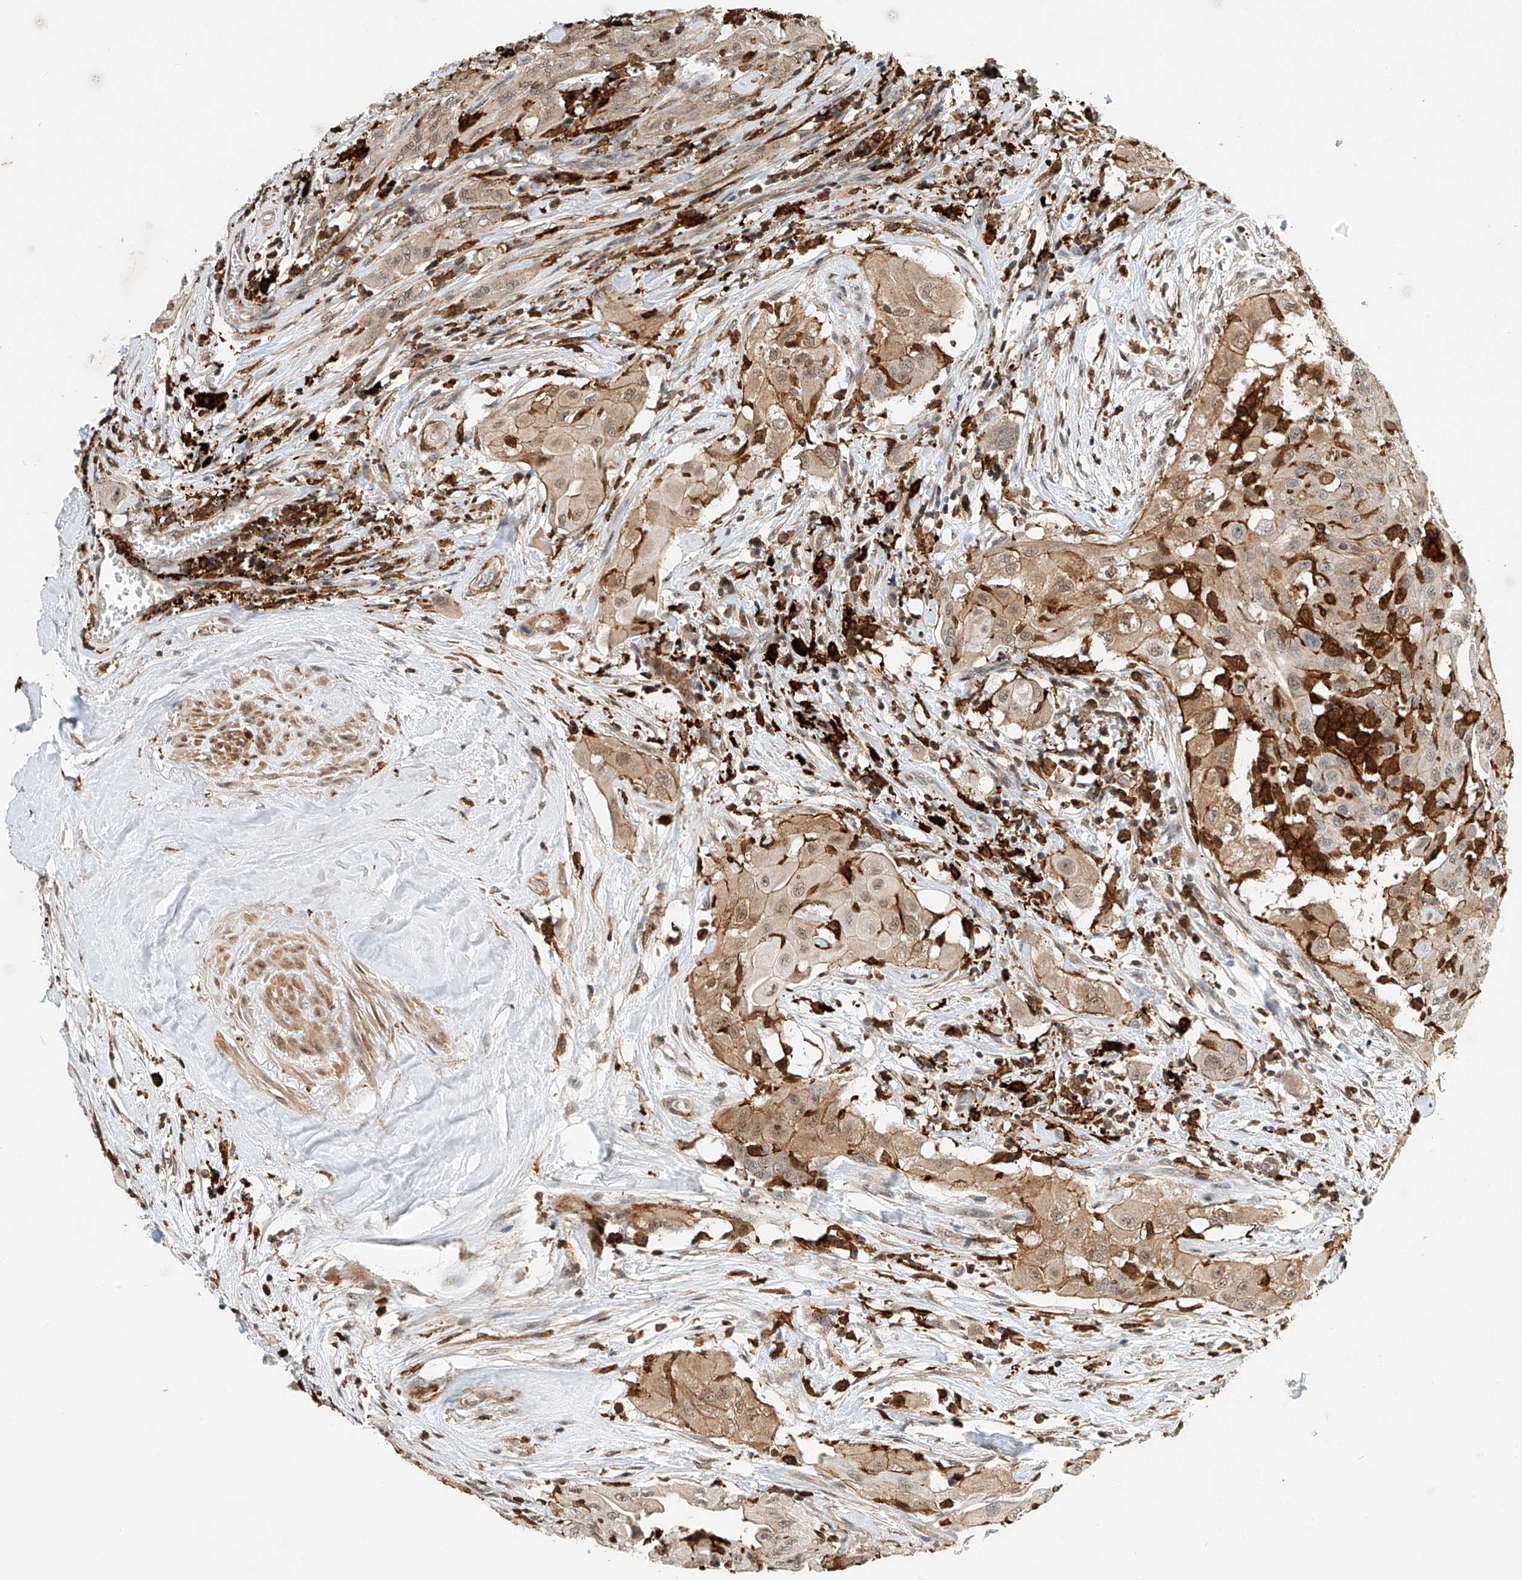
{"staining": {"intensity": "moderate", "quantity": ">75%", "location": "cytoplasmic/membranous,nuclear"}, "tissue": "thyroid cancer", "cell_type": "Tumor cells", "image_type": "cancer", "snomed": [{"axis": "morphology", "description": "Papillary adenocarcinoma, NOS"}, {"axis": "topography", "description": "Thyroid gland"}], "caption": "A histopathology image of thyroid papillary adenocarcinoma stained for a protein reveals moderate cytoplasmic/membranous and nuclear brown staining in tumor cells.", "gene": "MICAL1", "patient": {"sex": "female", "age": 59}}